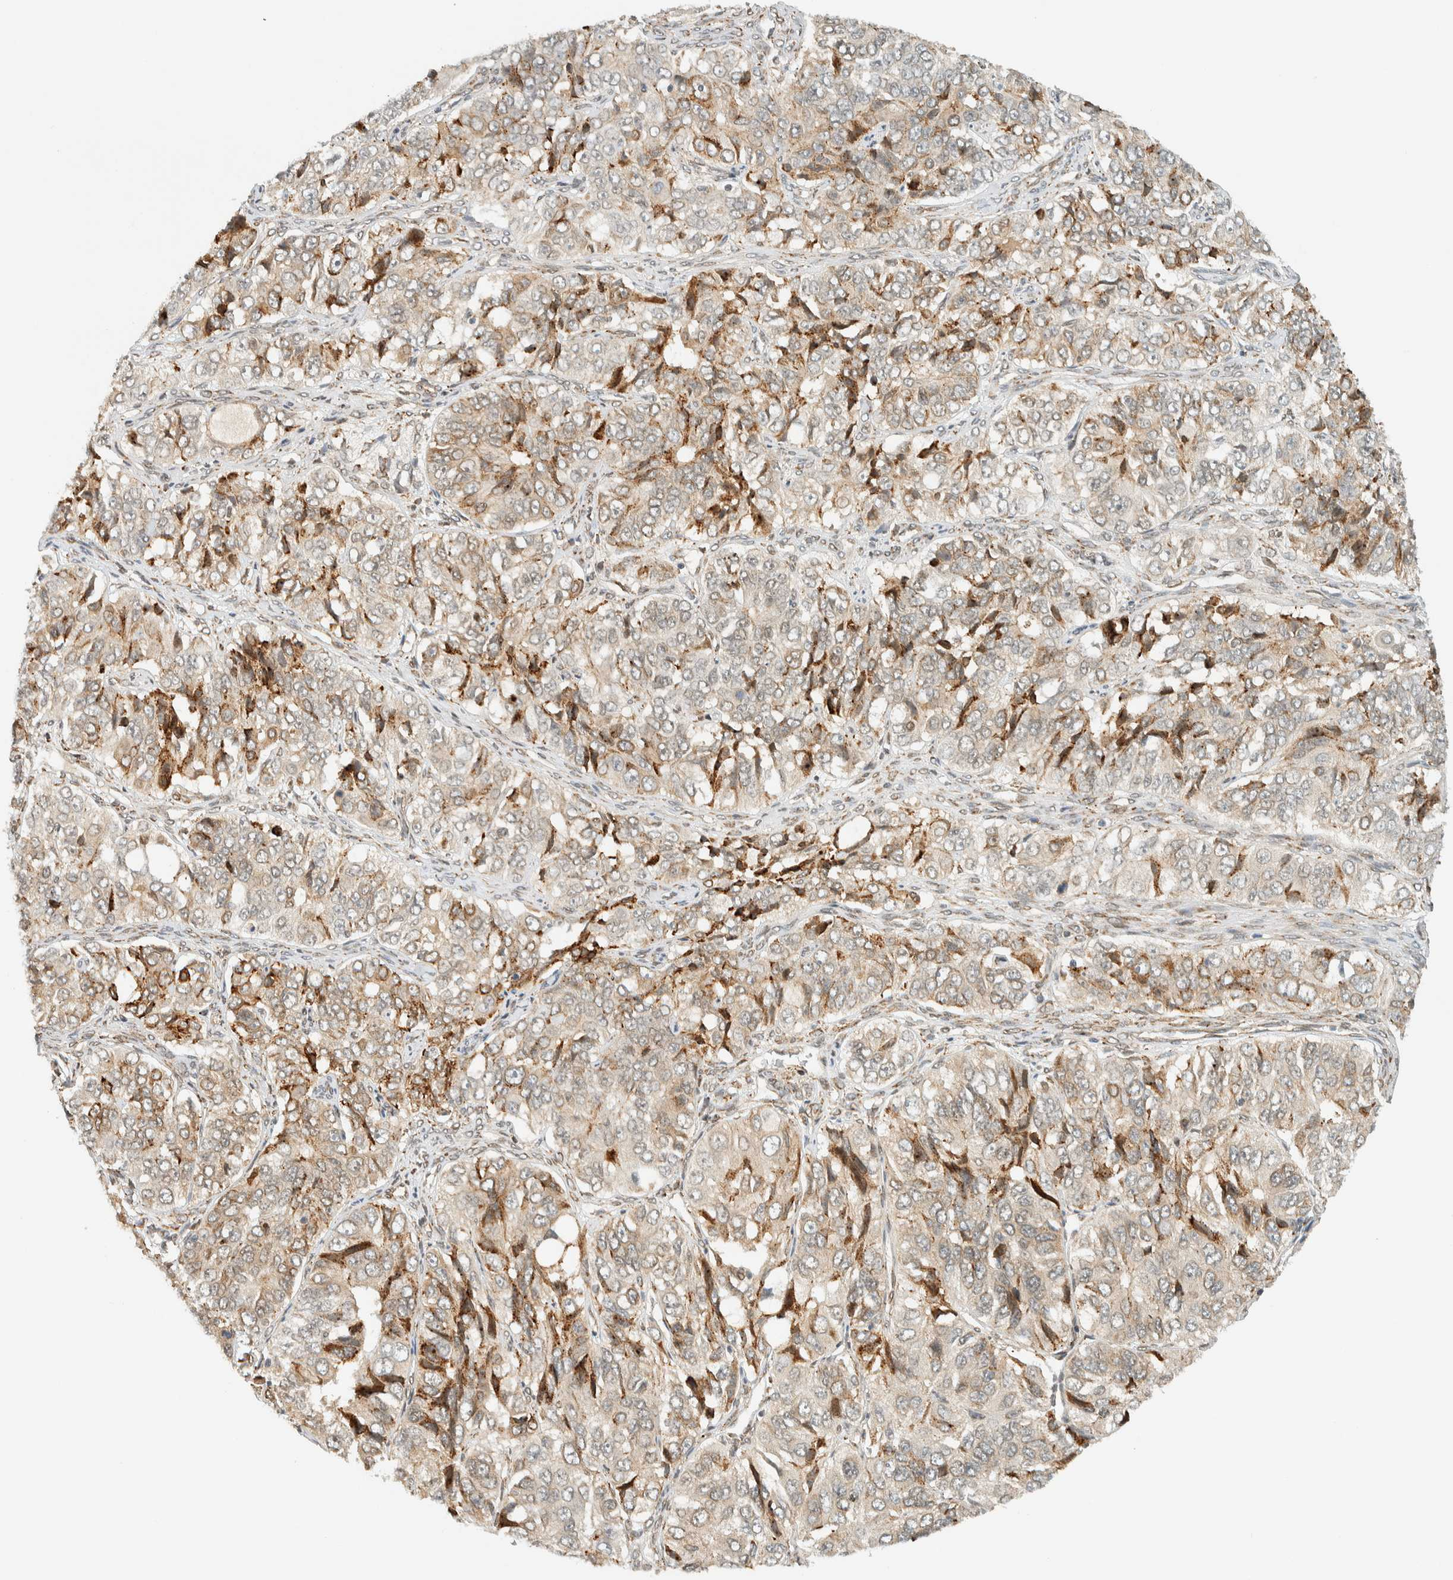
{"staining": {"intensity": "weak", "quantity": "<25%", "location": "cytoplasmic/membranous"}, "tissue": "ovarian cancer", "cell_type": "Tumor cells", "image_type": "cancer", "snomed": [{"axis": "morphology", "description": "Carcinoma, endometroid"}, {"axis": "topography", "description": "Ovary"}], "caption": "Photomicrograph shows no protein staining in tumor cells of ovarian cancer (endometroid carcinoma) tissue. (Immunohistochemistry (ihc), brightfield microscopy, high magnification).", "gene": "ITPRID1", "patient": {"sex": "female", "age": 51}}